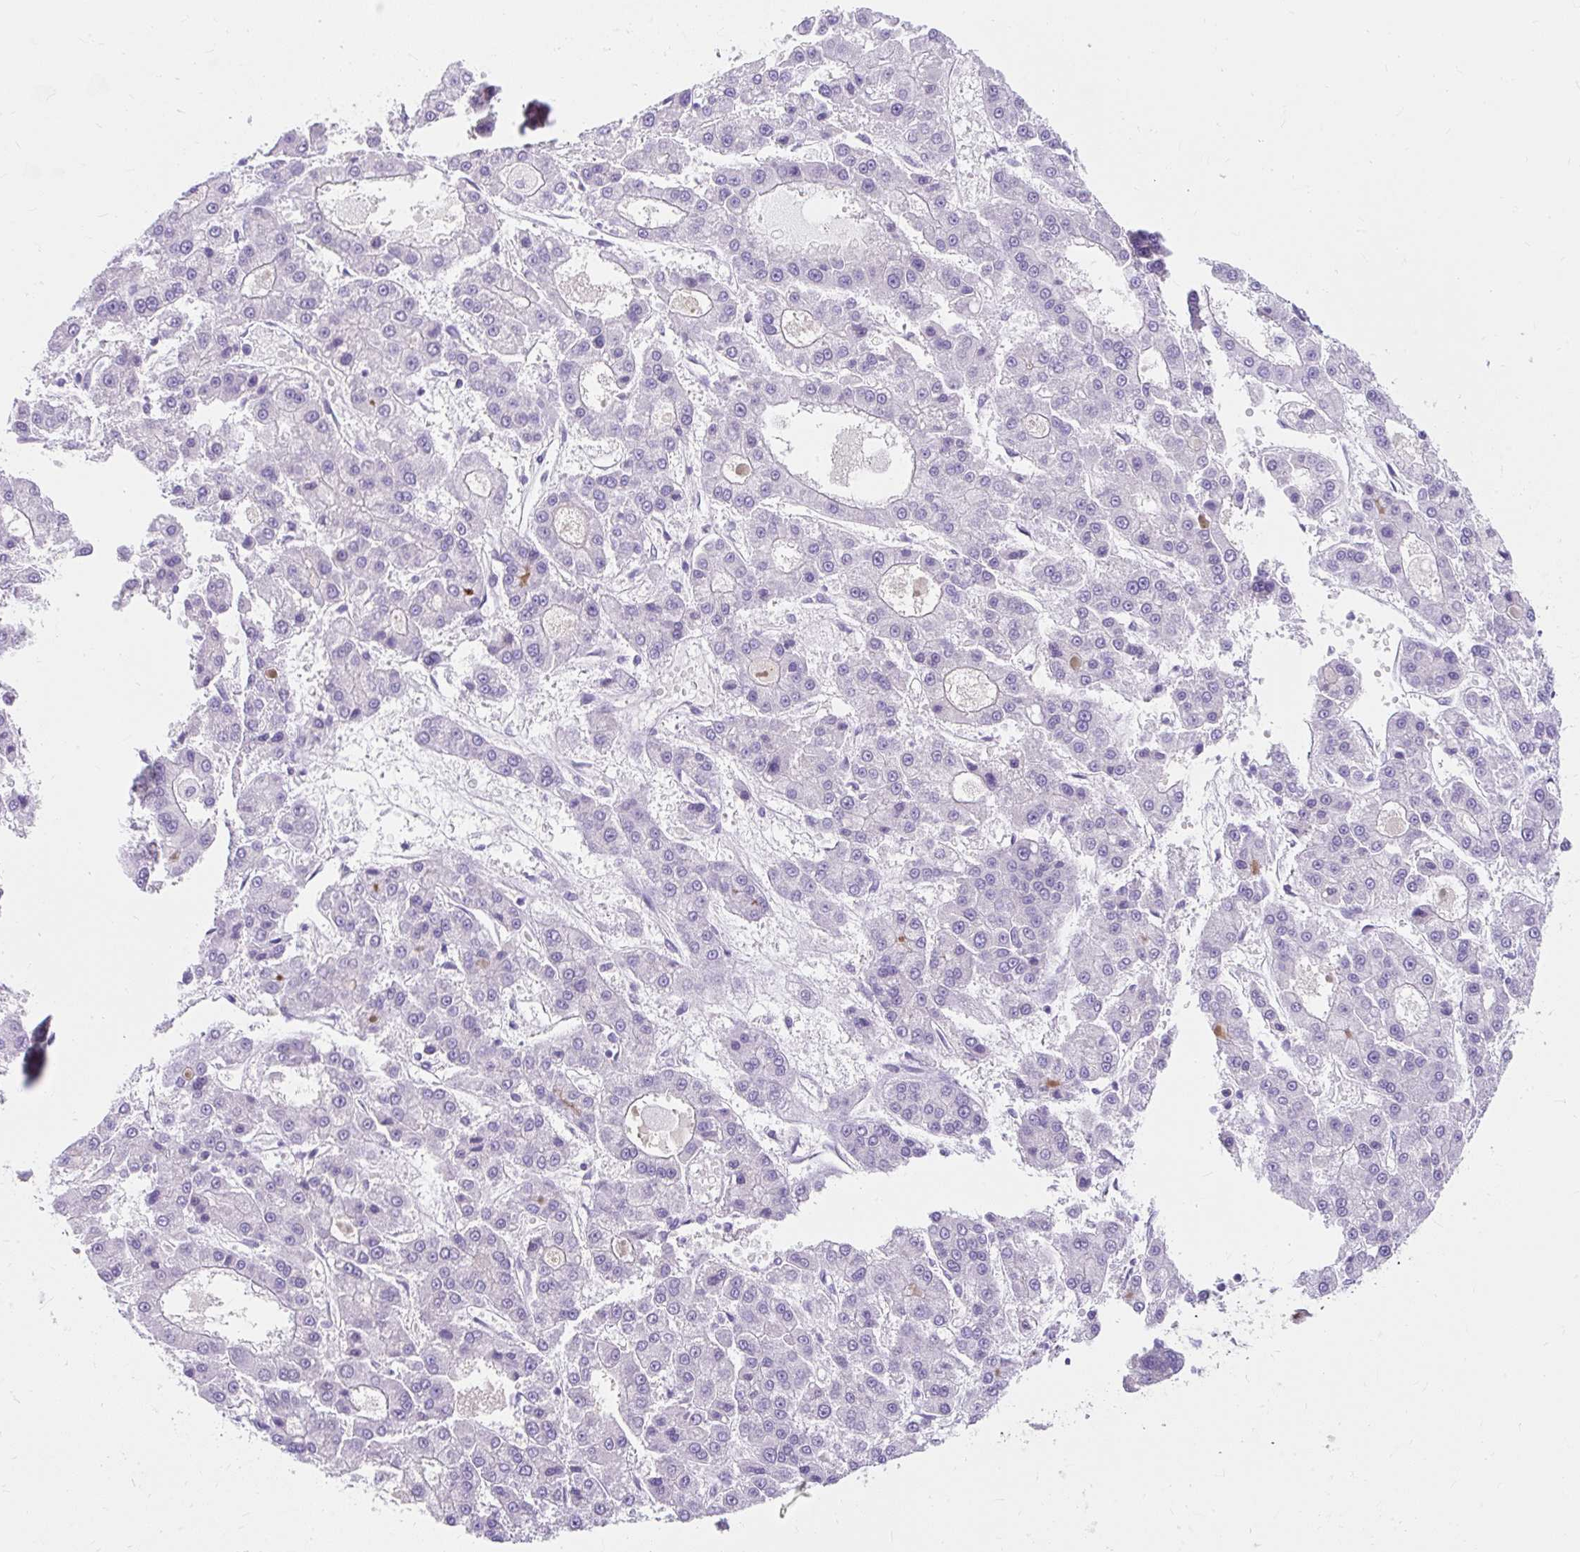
{"staining": {"intensity": "negative", "quantity": "none", "location": "none"}, "tissue": "liver cancer", "cell_type": "Tumor cells", "image_type": "cancer", "snomed": [{"axis": "morphology", "description": "Carcinoma, Hepatocellular, NOS"}, {"axis": "topography", "description": "Liver"}], "caption": "The immunohistochemistry (IHC) histopathology image has no significant staining in tumor cells of liver cancer (hepatocellular carcinoma) tissue.", "gene": "GOLGA8A", "patient": {"sex": "male", "age": 70}}